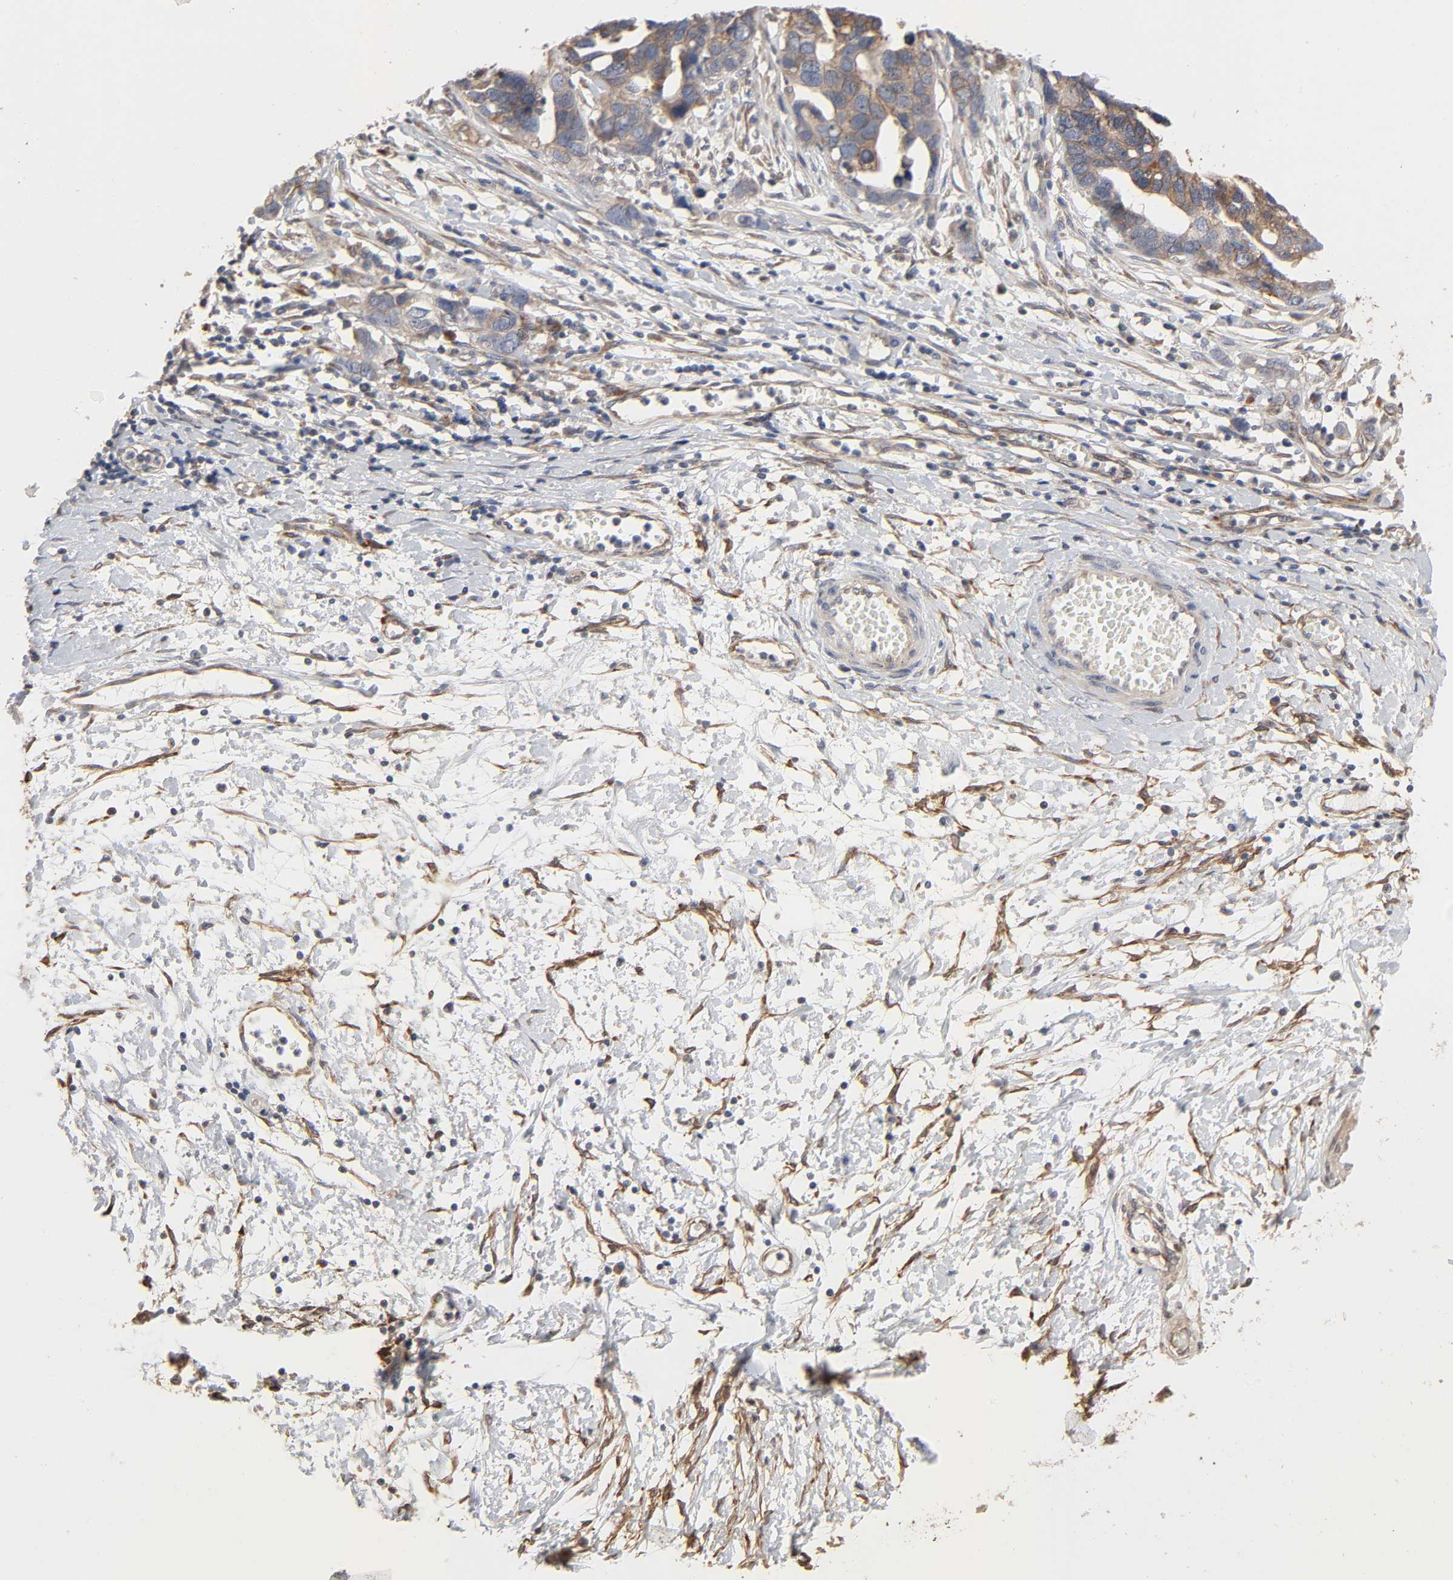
{"staining": {"intensity": "moderate", "quantity": ">75%", "location": "cytoplasmic/membranous"}, "tissue": "ovarian cancer", "cell_type": "Tumor cells", "image_type": "cancer", "snomed": [{"axis": "morphology", "description": "Cystadenocarcinoma, serous, NOS"}, {"axis": "topography", "description": "Ovary"}], "caption": "Tumor cells reveal medium levels of moderate cytoplasmic/membranous expression in approximately >75% of cells in human serous cystadenocarcinoma (ovarian).", "gene": "NDRG2", "patient": {"sex": "female", "age": 54}}